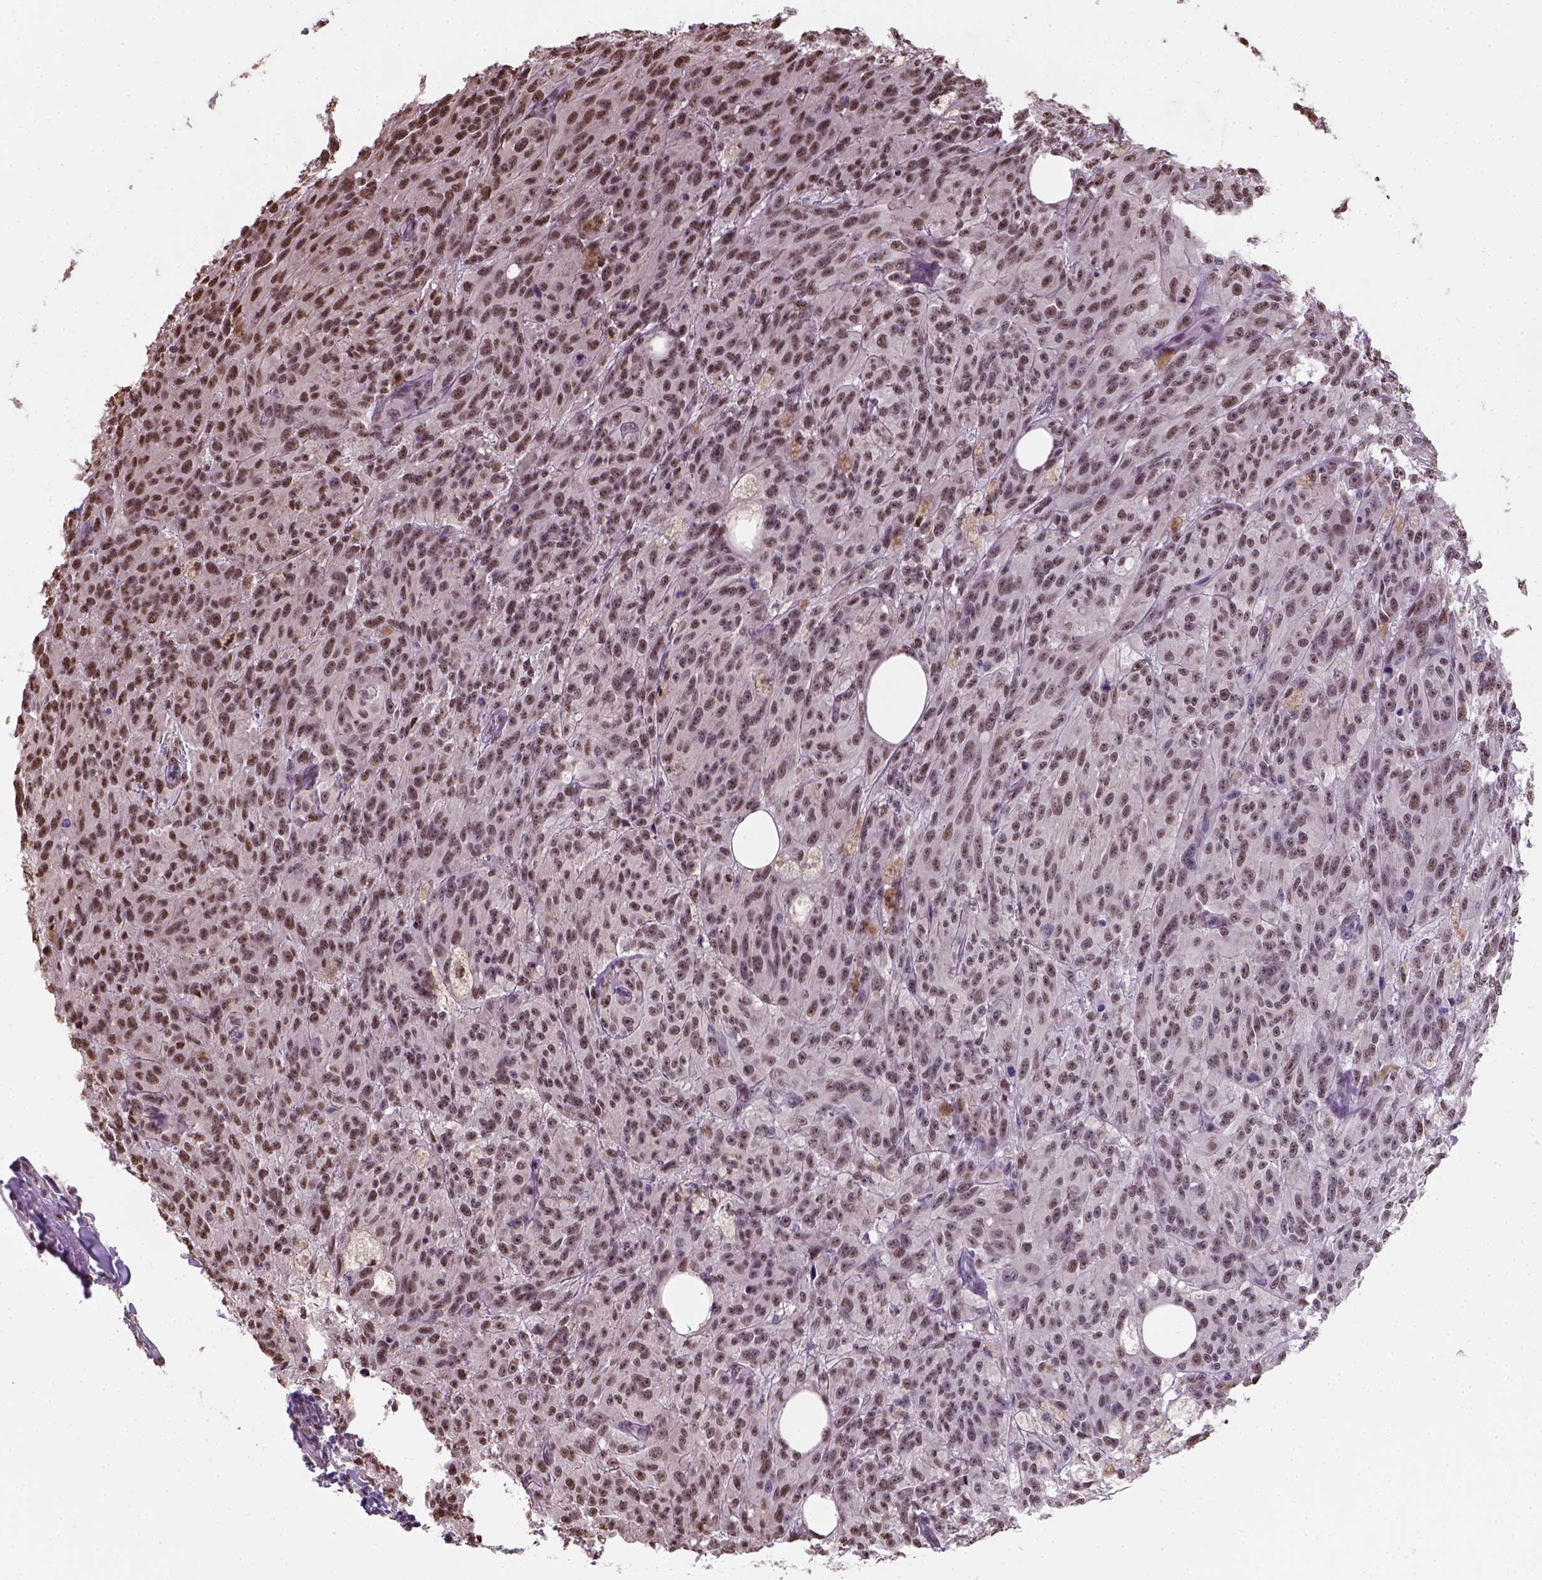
{"staining": {"intensity": "moderate", "quantity": ">75%", "location": "nuclear"}, "tissue": "melanoma", "cell_type": "Tumor cells", "image_type": "cancer", "snomed": [{"axis": "morphology", "description": "Malignant melanoma, NOS"}, {"axis": "topography", "description": "Skin"}], "caption": "A photomicrograph showing moderate nuclear staining in about >75% of tumor cells in malignant melanoma, as visualized by brown immunohistochemical staining.", "gene": "C1orf112", "patient": {"sex": "female", "age": 34}}